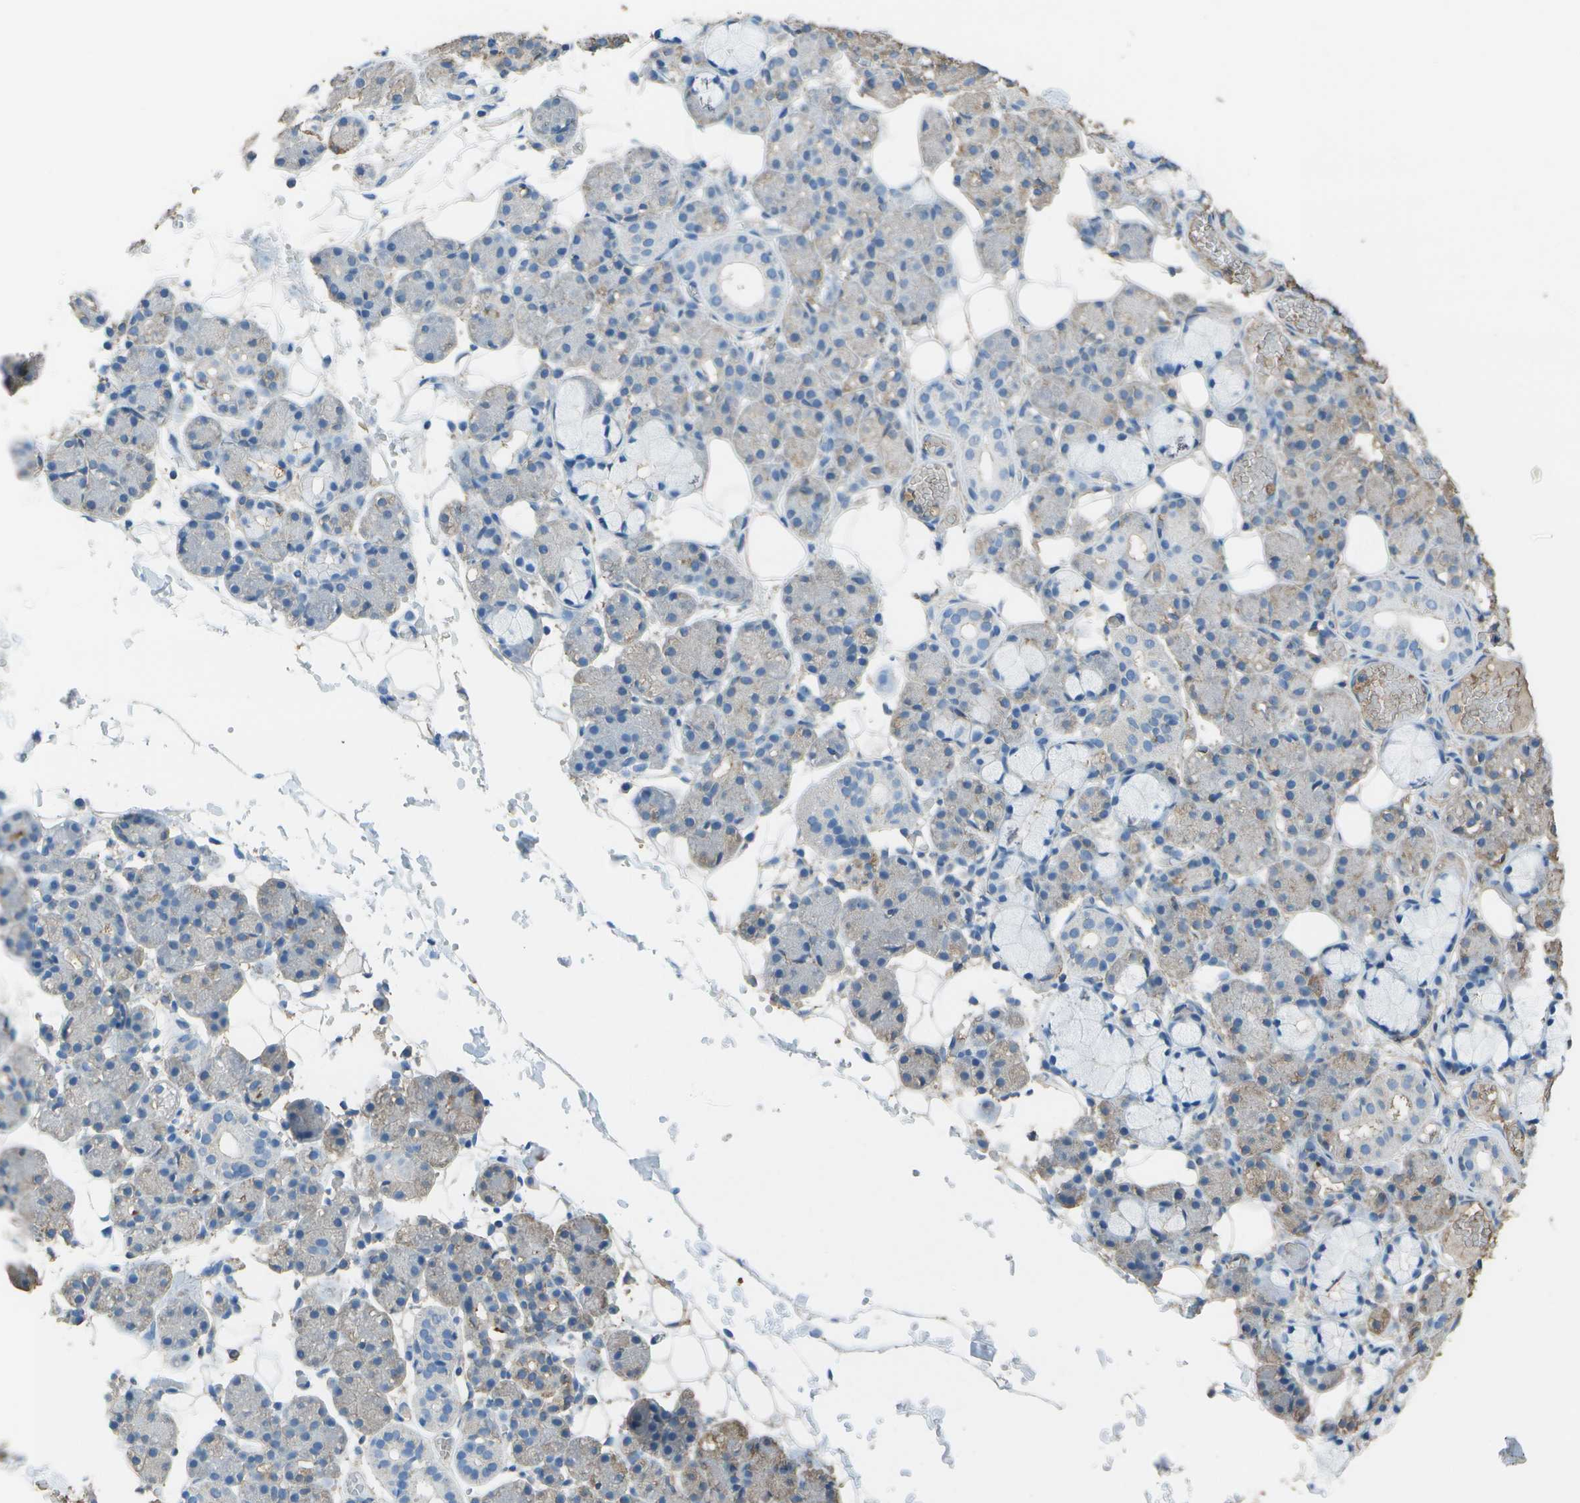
{"staining": {"intensity": "weak", "quantity": "<25%", "location": "cytoplasmic/membranous"}, "tissue": "salivary gland", "cell_type": "Glandular cells", "image_type": "normal", "snomed": [{"axis": "morphology", "description": "Normal tissue, NOS"}, {"axis": "topography", "description": "Salivary gland"}], "caption": "Salivary gland stained for a protein using IHC shows no expression glandular cells.", "gene": "CYP4F11", "patient": {"sex": "male", "age": 63}}